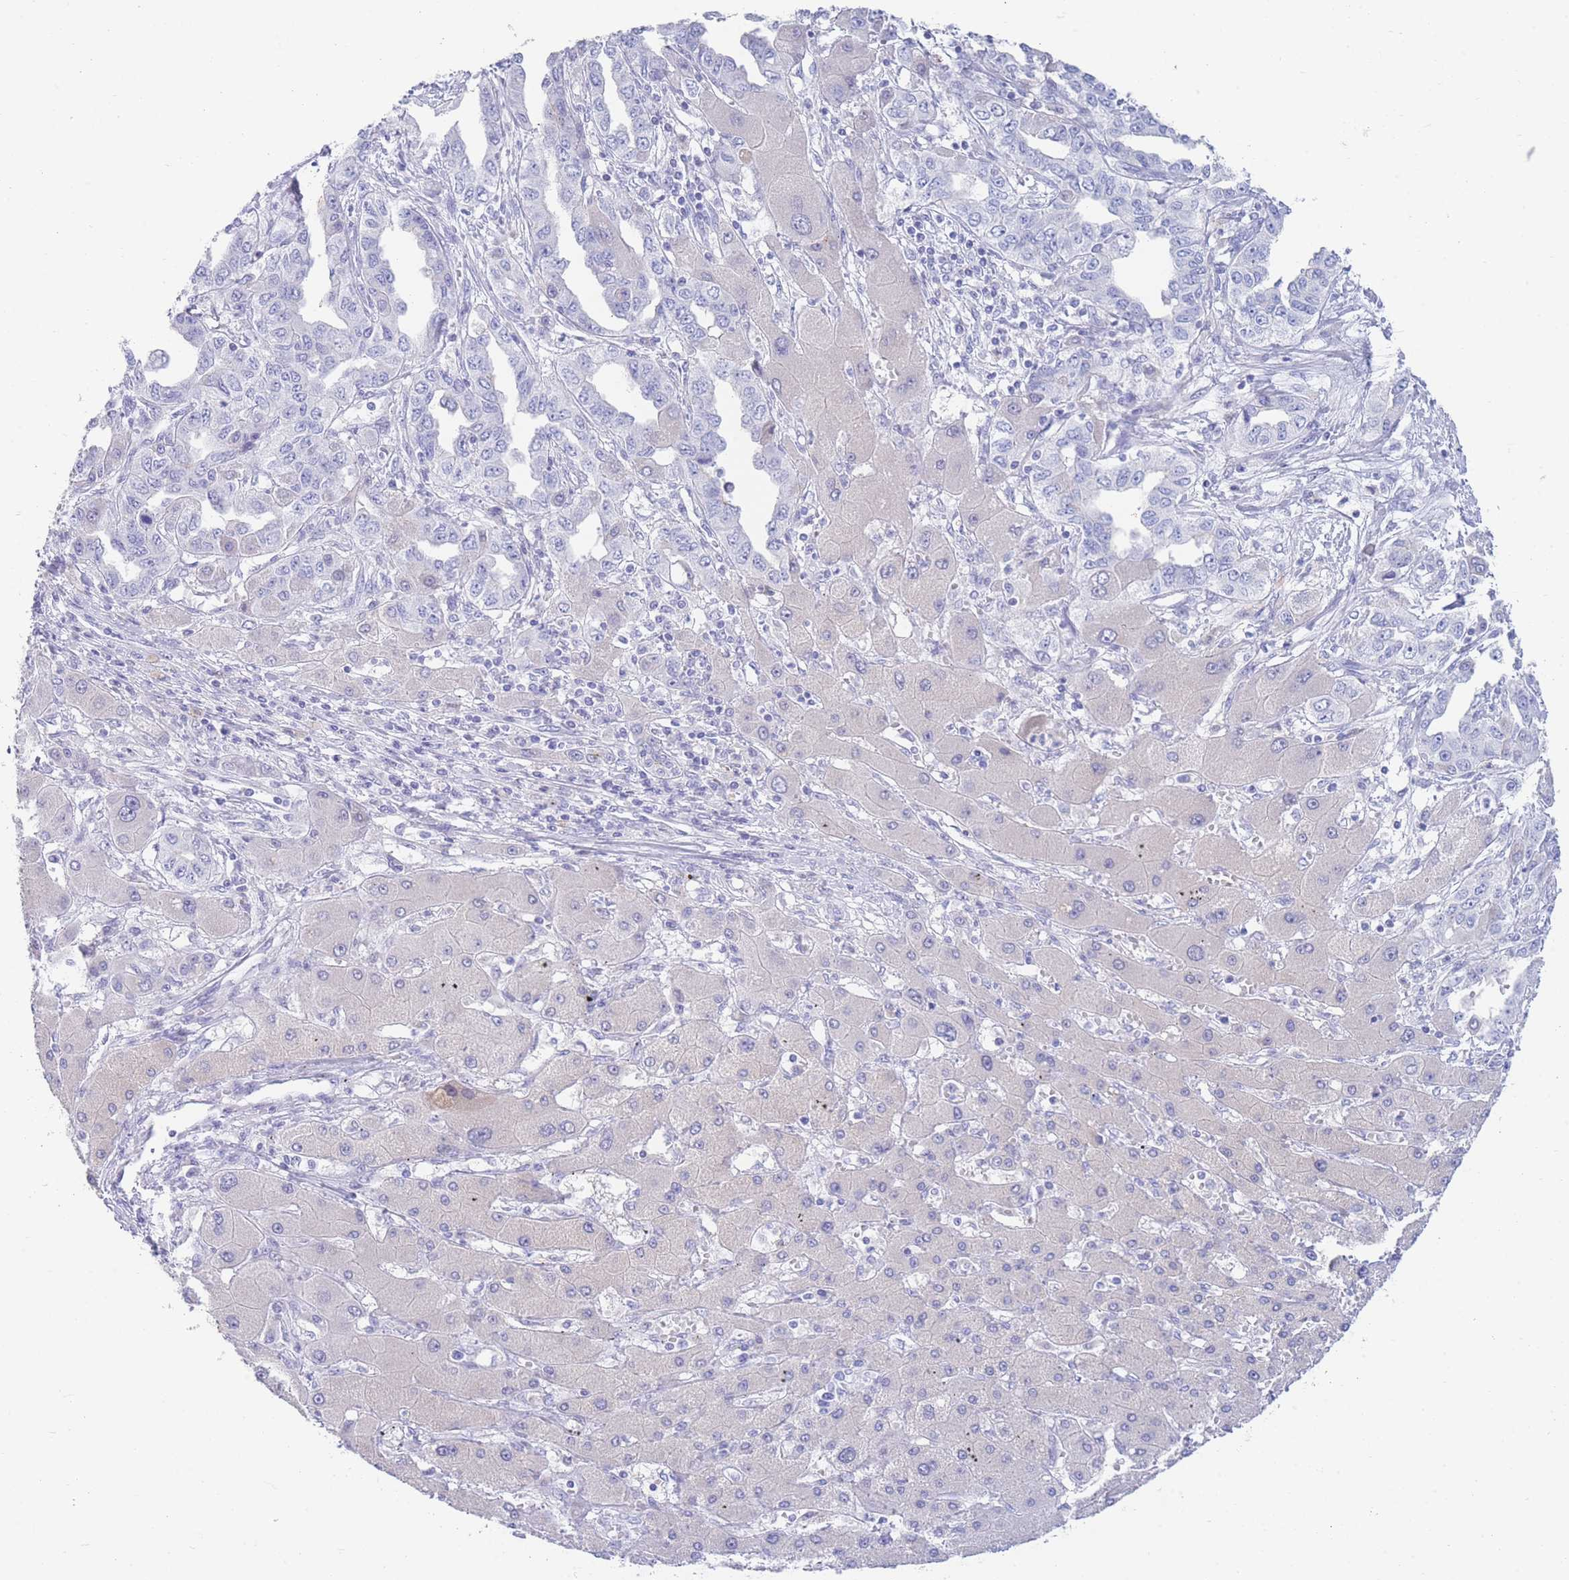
{"staining": {"intensity": "weak", "quantity": "<25%", "location": "cytoplasmic/membranous"}, "tissue": "liver cancer", "cell_type": "Tumor cells", "image_type": "cancer", "snomed": [{"axis": "morphology", "description": "Cholangiocarcinoma"}, {"axis": "topography", "description": "Liver"}], "caption": "A histopathology image of liver cholangiocarcinoma stained for a protein reveals no brown staining in tumor cells. (Brightfield microscopy of DAB (3,3'-diaminobenzidine) immunohistochemistry (IHC) at high magnification).", "gene": "LRRC37A", "patient": {"sex": "male", "age": 59}}